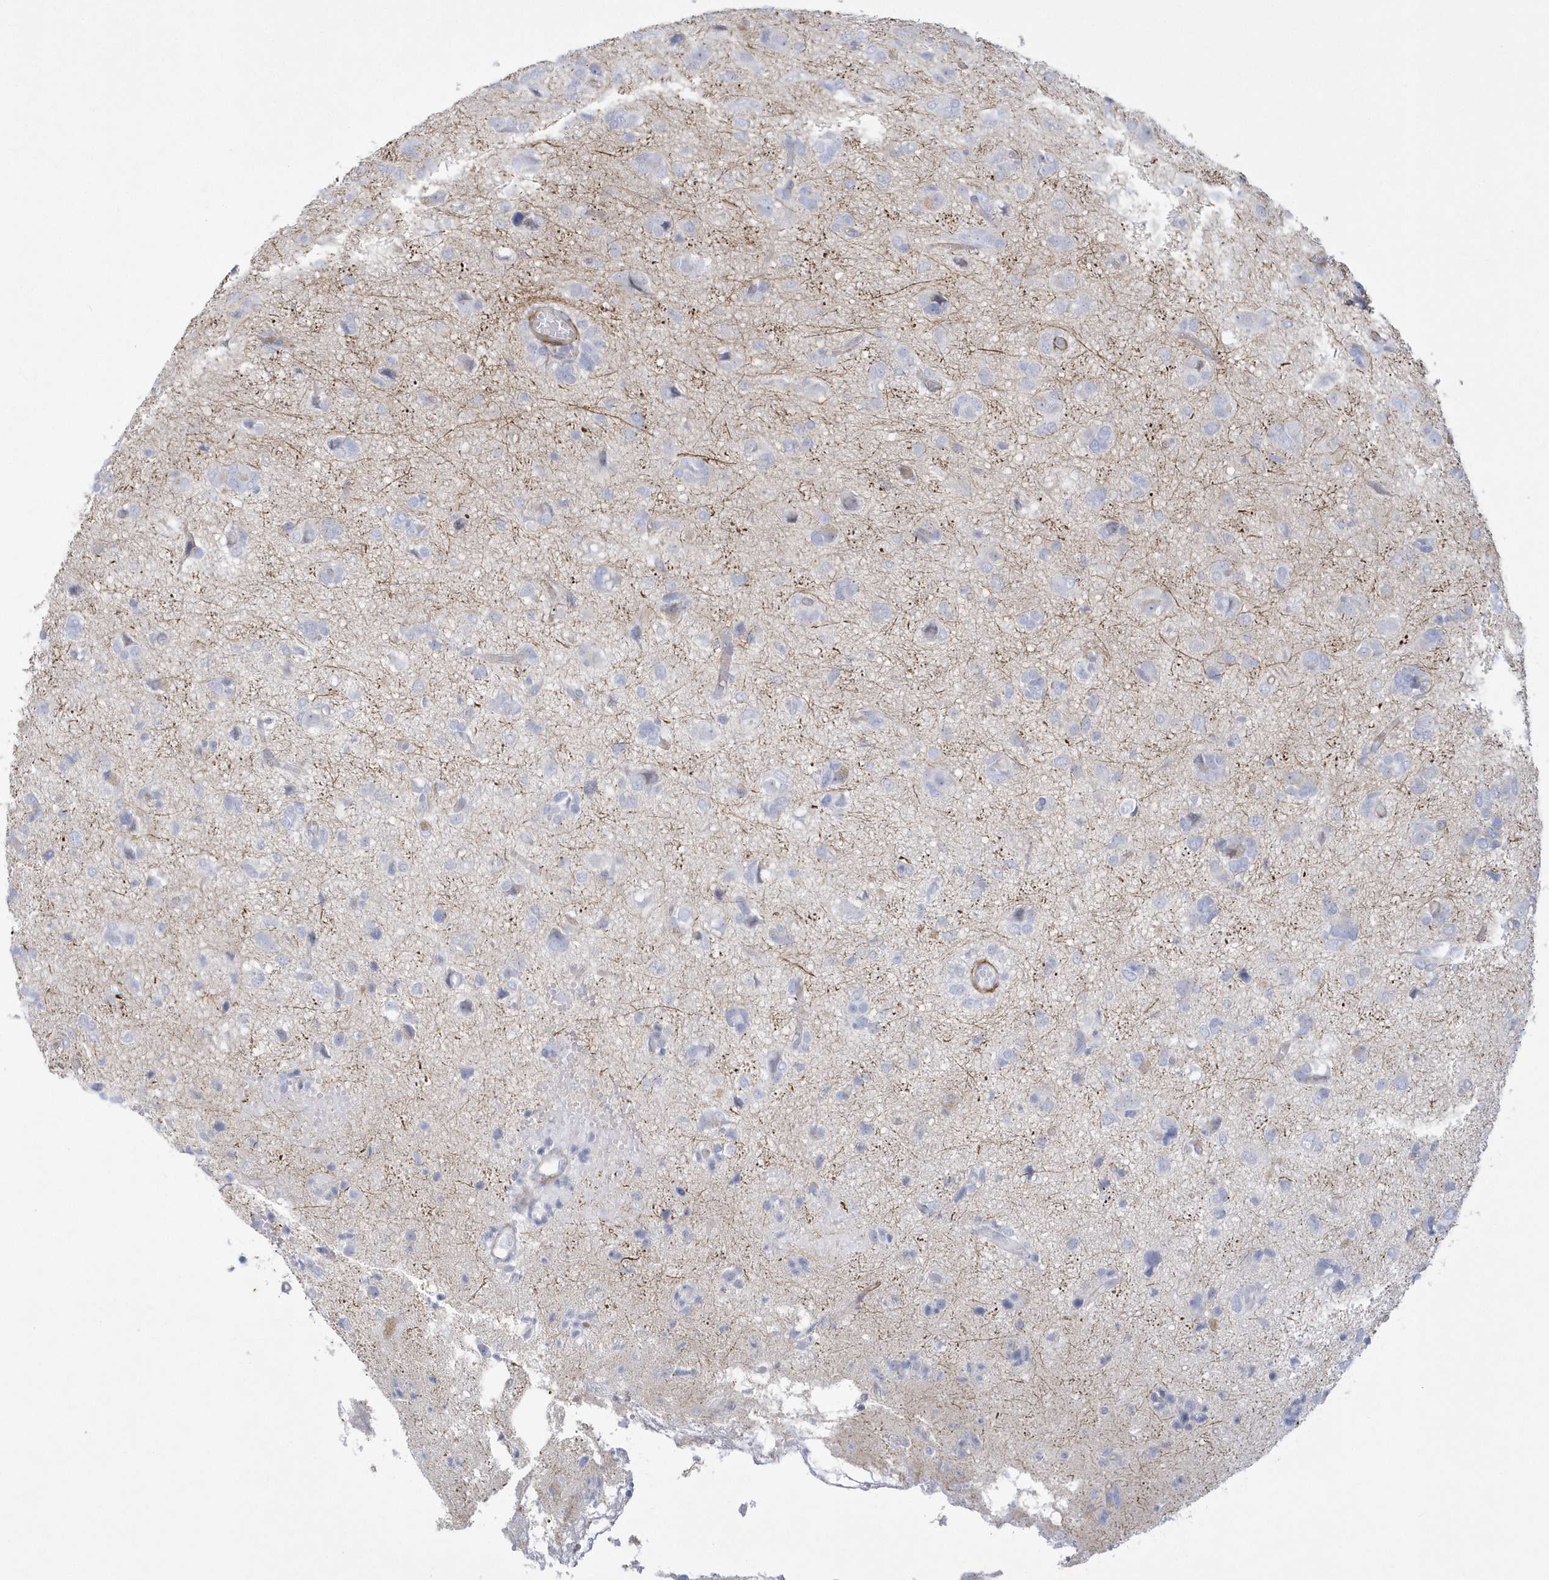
{"staining": {"intensity": "negative", "quantity": "none", "location": "none"}, "tissue": "glioma", "cell_type": "Tumor cells", "image_type": "cancer", "snomed": [{"axis": "morphology", "description": "Glioma, malignant, High grade"}, {"axis": "topography", "description": "Brain"}], "caption": "Micrograph shows no significant protein expression in tumor cells of glioma.", "gene": "WDR27", "patient": {"sex": "female", "age": 59}}